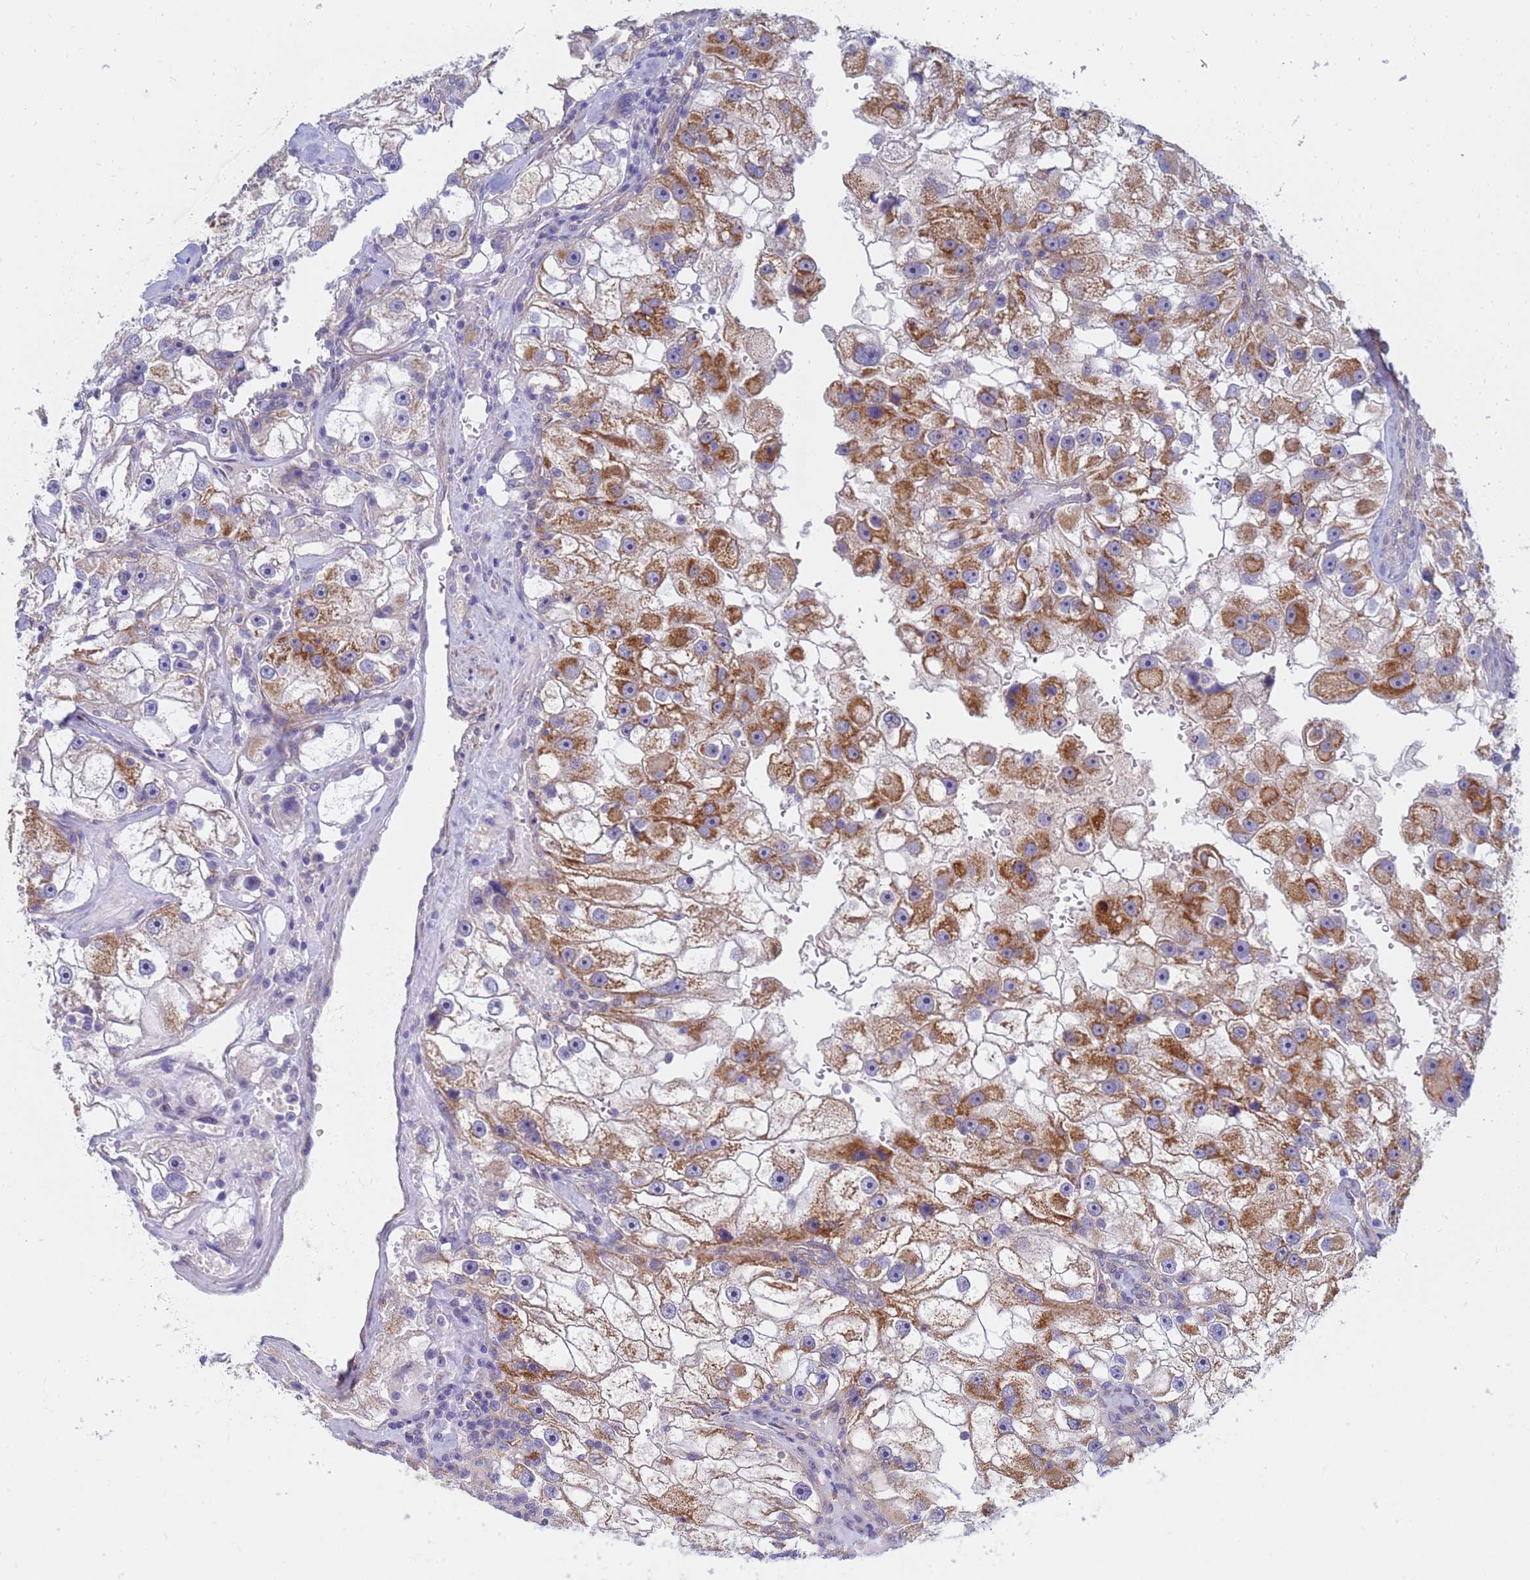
{"staining": {"intensity": "moderate", "quantity": ">75%", "location": "cytoplasmic/membranous"}, "tissue": "renal cancer", "cell_type": "Tumor cells", "image_type": "cancer", "snomed": [{"axis": "morphology", "description": "Adenocarcinoma, NOS"}, {"axis": "topography", "description": "Kidney"}], "caption": "An image of human renal cancer stained for a protein displays moderate cytoplasmic/membranous brown staining in tumor cells.", "gene": "SDR39U1", "patient": {"sex": "male", "age": 63}}